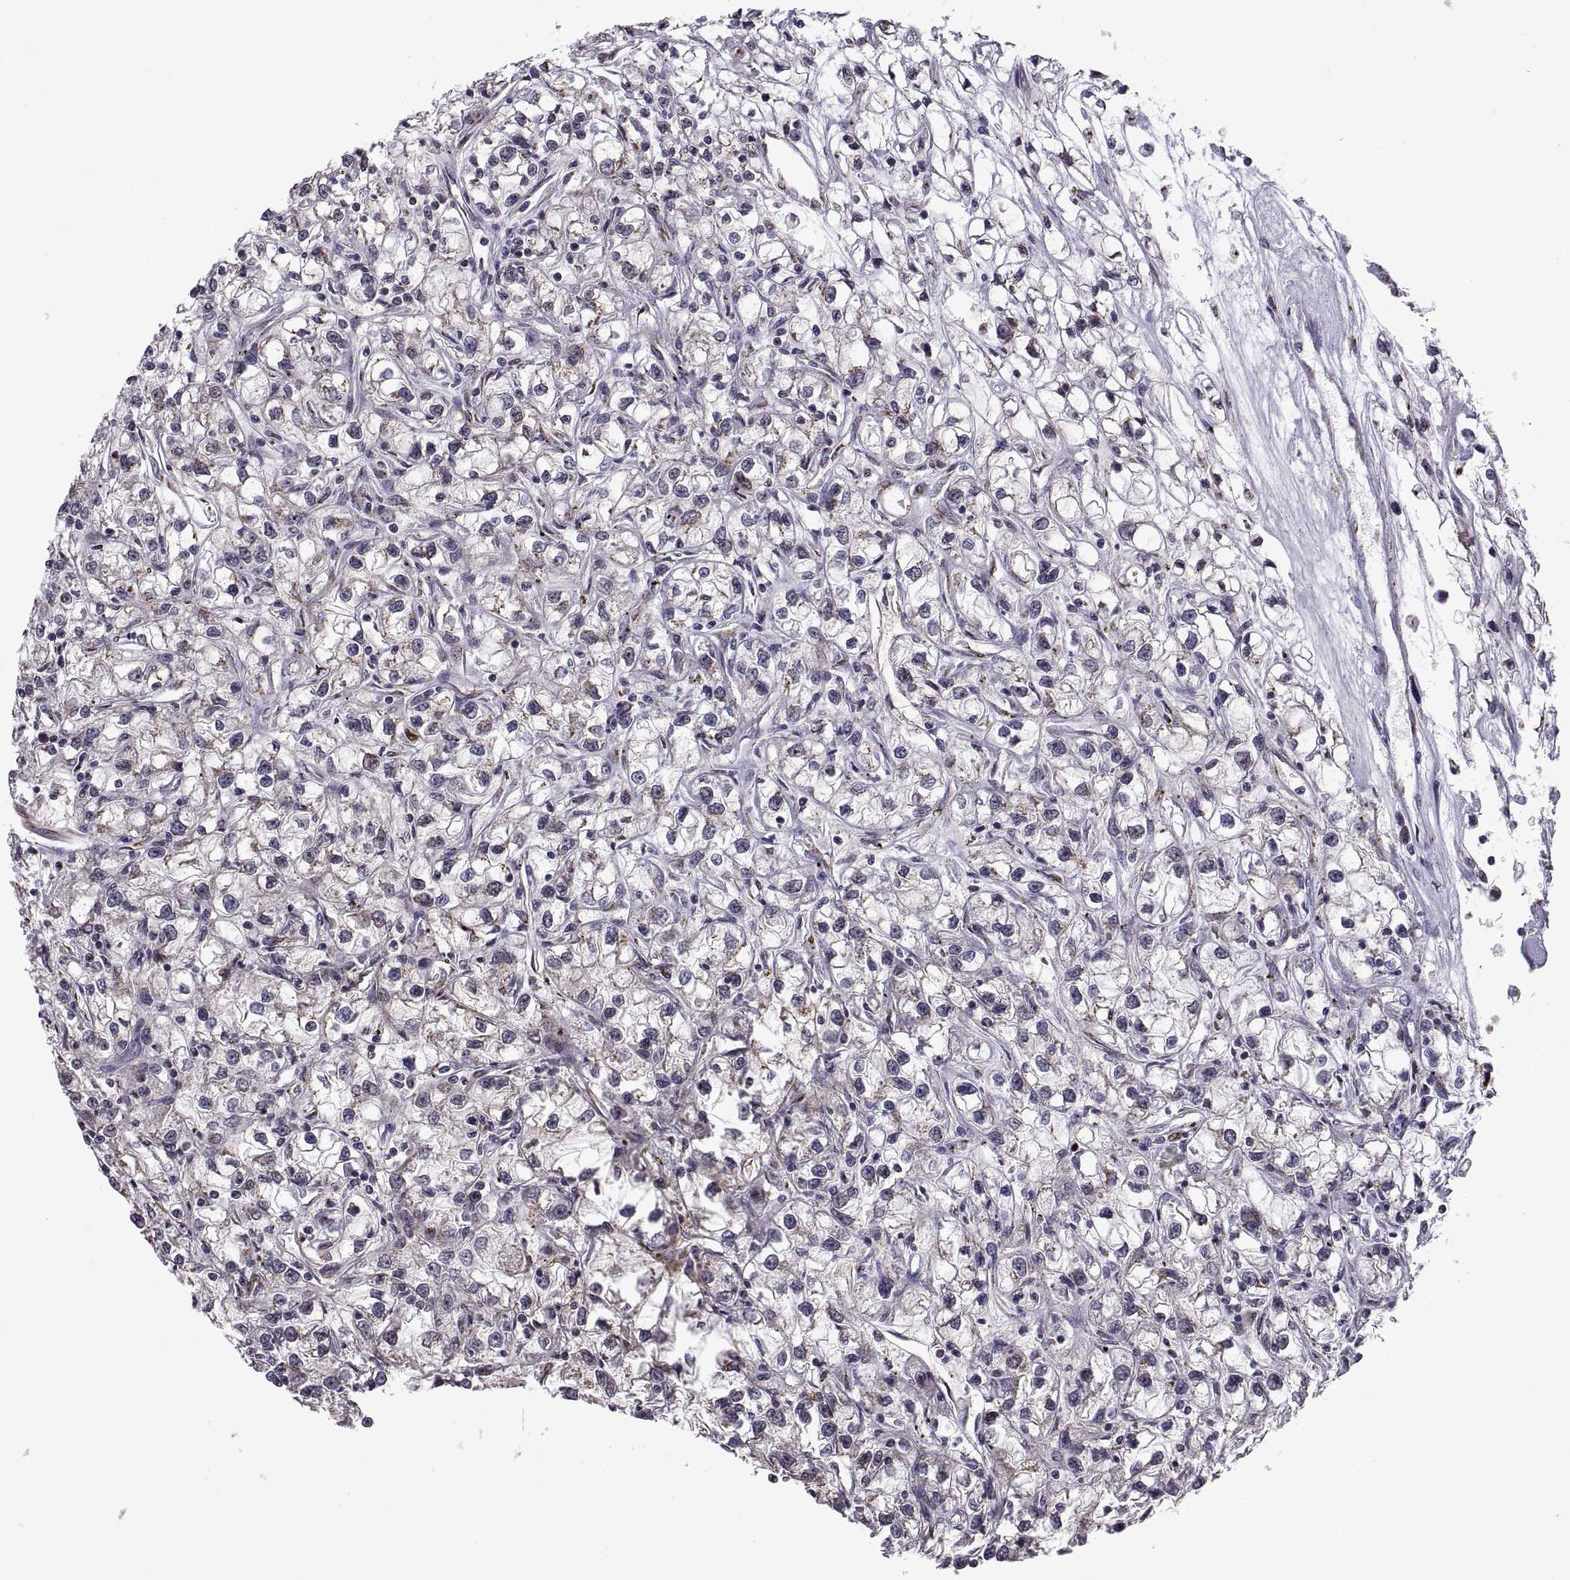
{"staining": {"intensity": "negative", "quantity": "none", "location": "none"}, "tissue": "renal cancer", "cell_type": "Tumor cells", "image_type": "cancer", "snomed": [{"axis": "morphology", "description": "Adenocarcinoma, NOS"}, {"axis": "topography", "description": "Kidney"}], "caption": "Immunohistochemistry (IHC) of human renal cancer displays no staining in tumor cells.", "gene": "ARRB1", "patient": {"sex": "female", "age": 59}}